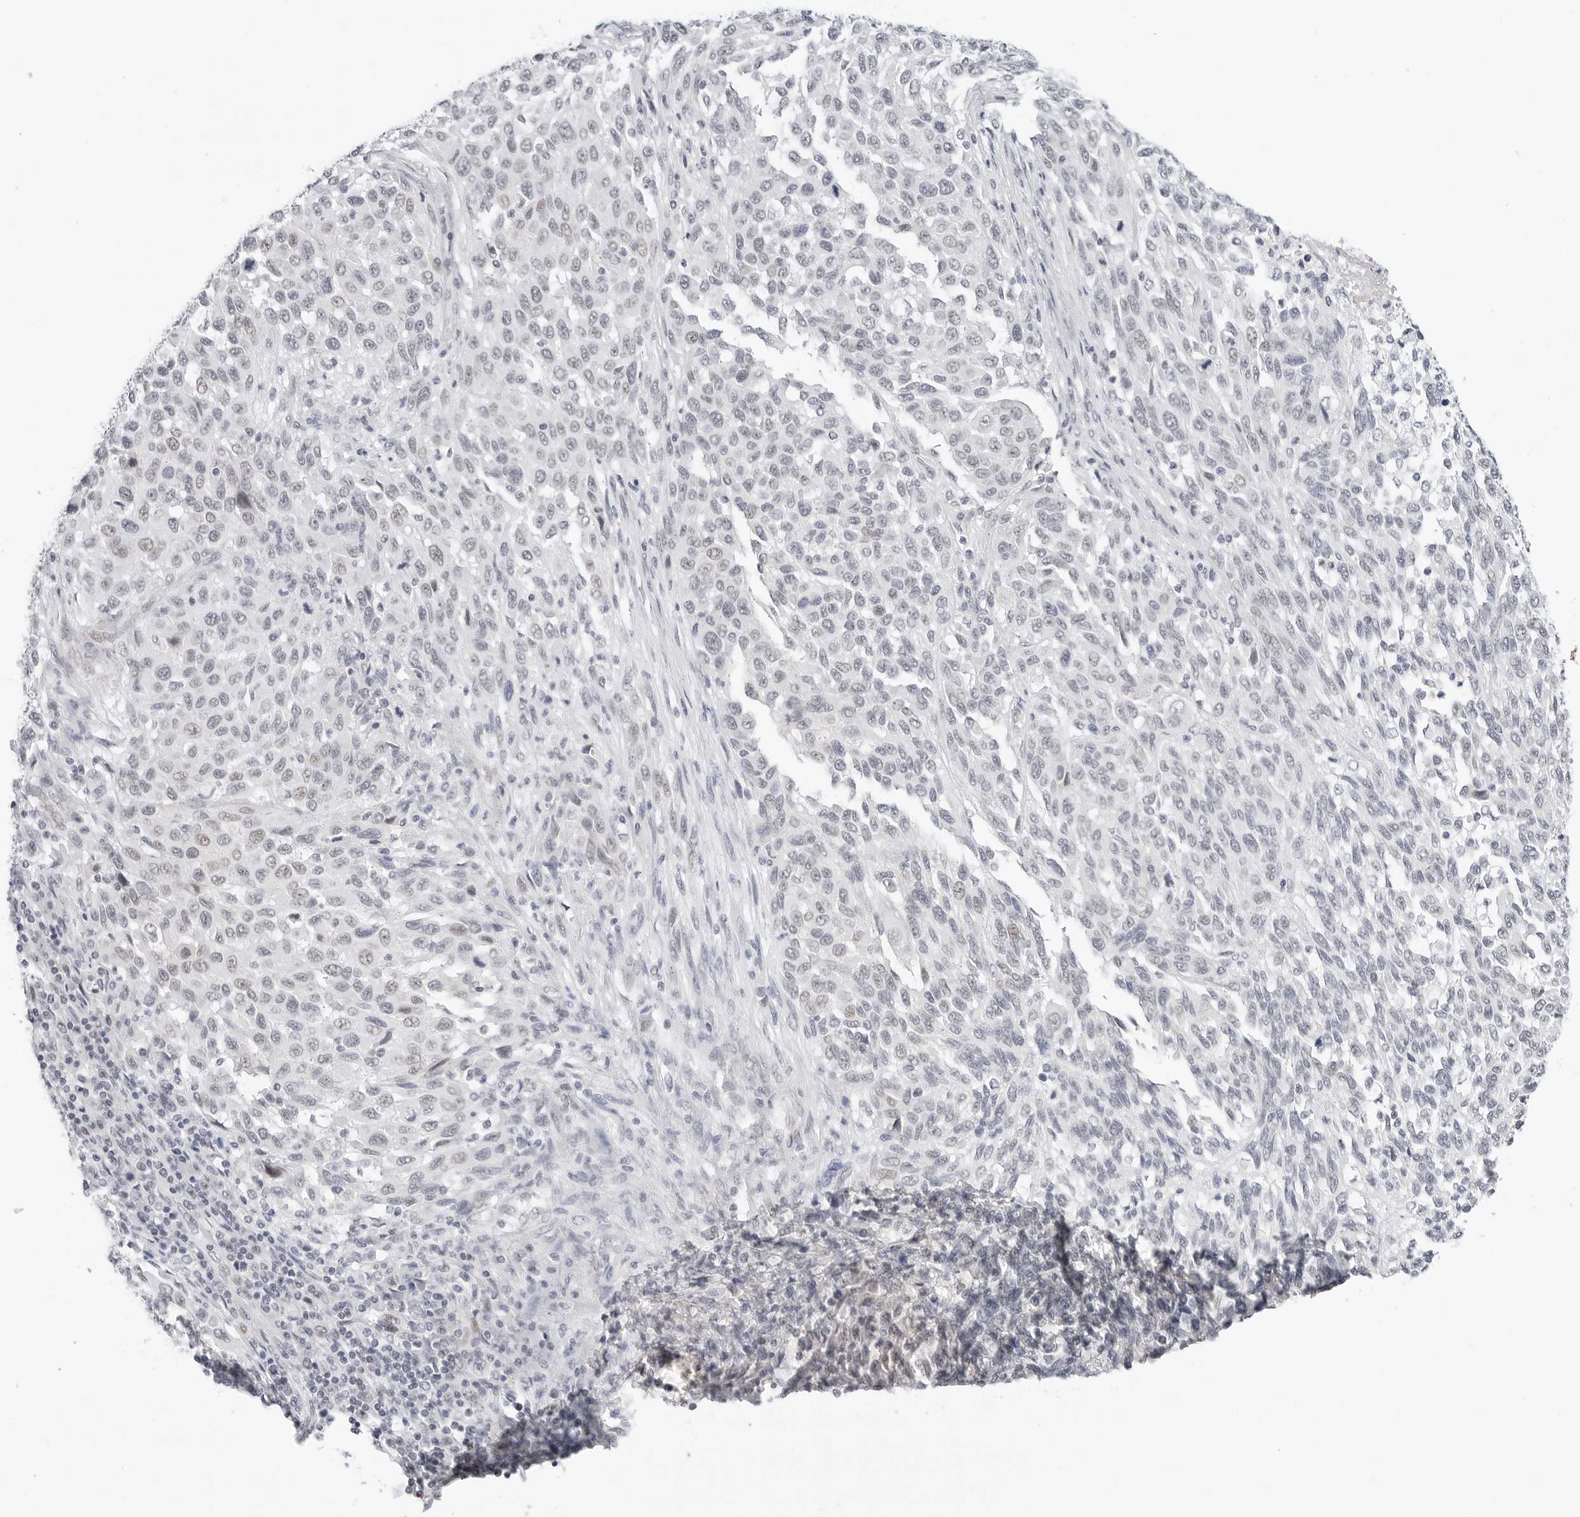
{"staining": {"intensity": "negative", "quantity": "none", "location": "none"}, "tissue": "melanoma", "cell_type": "Tumor cells", "image_type": "cancer", "snomed": [{"axis": "morphology", "description": "Malignant melanoma, Metastatic site"}, {"axis": "topography", "description": "Lymph node"}], "caption": "High power microscopy photomicrograph of an immunohistochemistry photomicrograph of malignant melanoma (metastatic site), revealing no significant expression in tumor cells.", "gene": "TSEN2", "patient": {"sex": "male", "age": 61}}